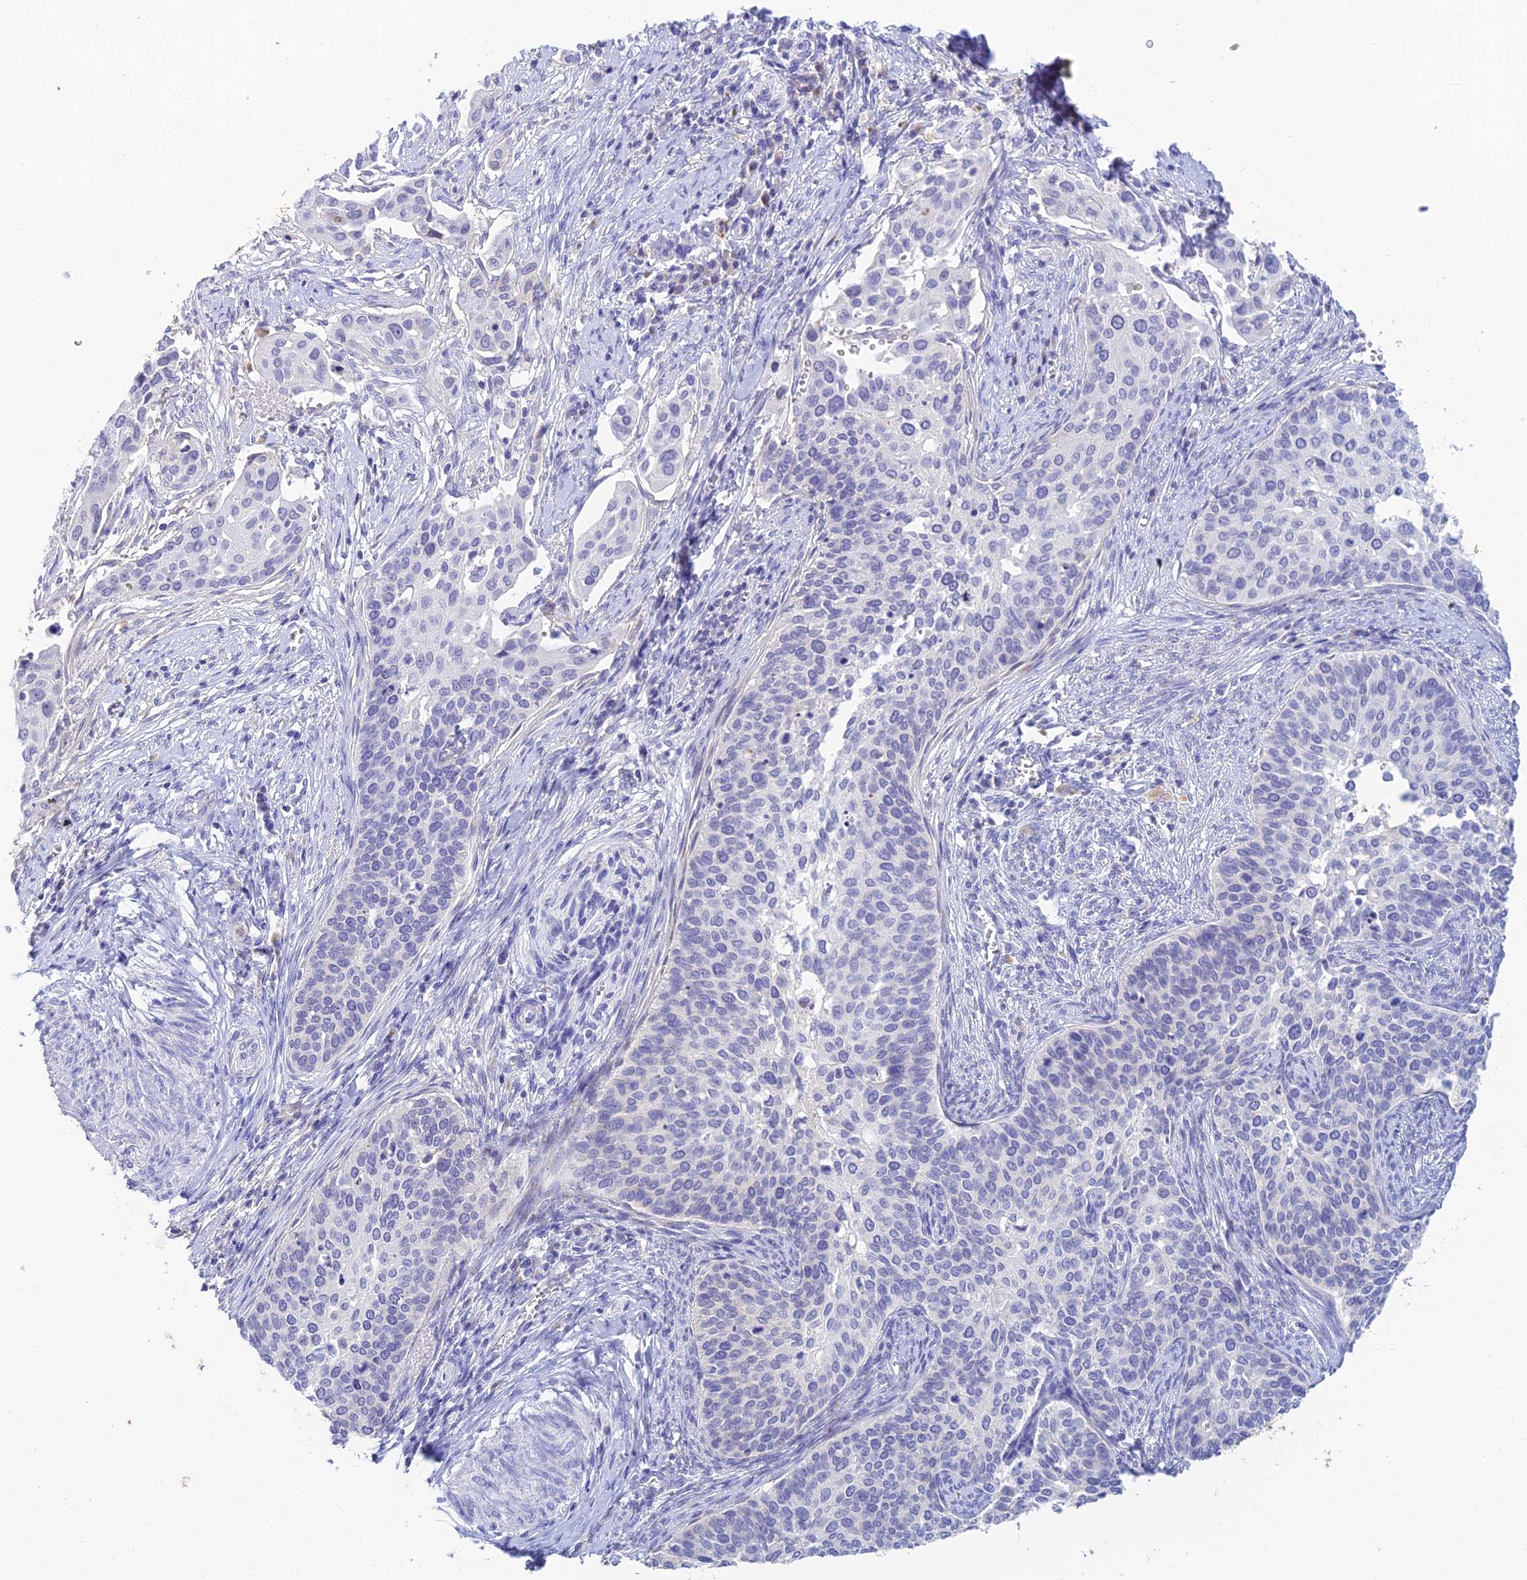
{"staining": {"intensity": "negative", "quantity": "none", "location": "none"}, "tissue": "cervical cancer", "cell_type": "Tumor cells", "image_type": "cancer", "snomed": [{"axis": "morphology", "description": "Squamous cell carcinoma, NOS"}, {"axis": "topography", "description": "Cervix"}], "caption": "Tumor cells are negative for protein expression in human cervical squamous cell carcinoma. The staining is performed using DAB brown chromogen with nuclei counter-stained in using hematoxylin.", "gene": "INTS13", "patient": {"sex": "female", "age": 44}}